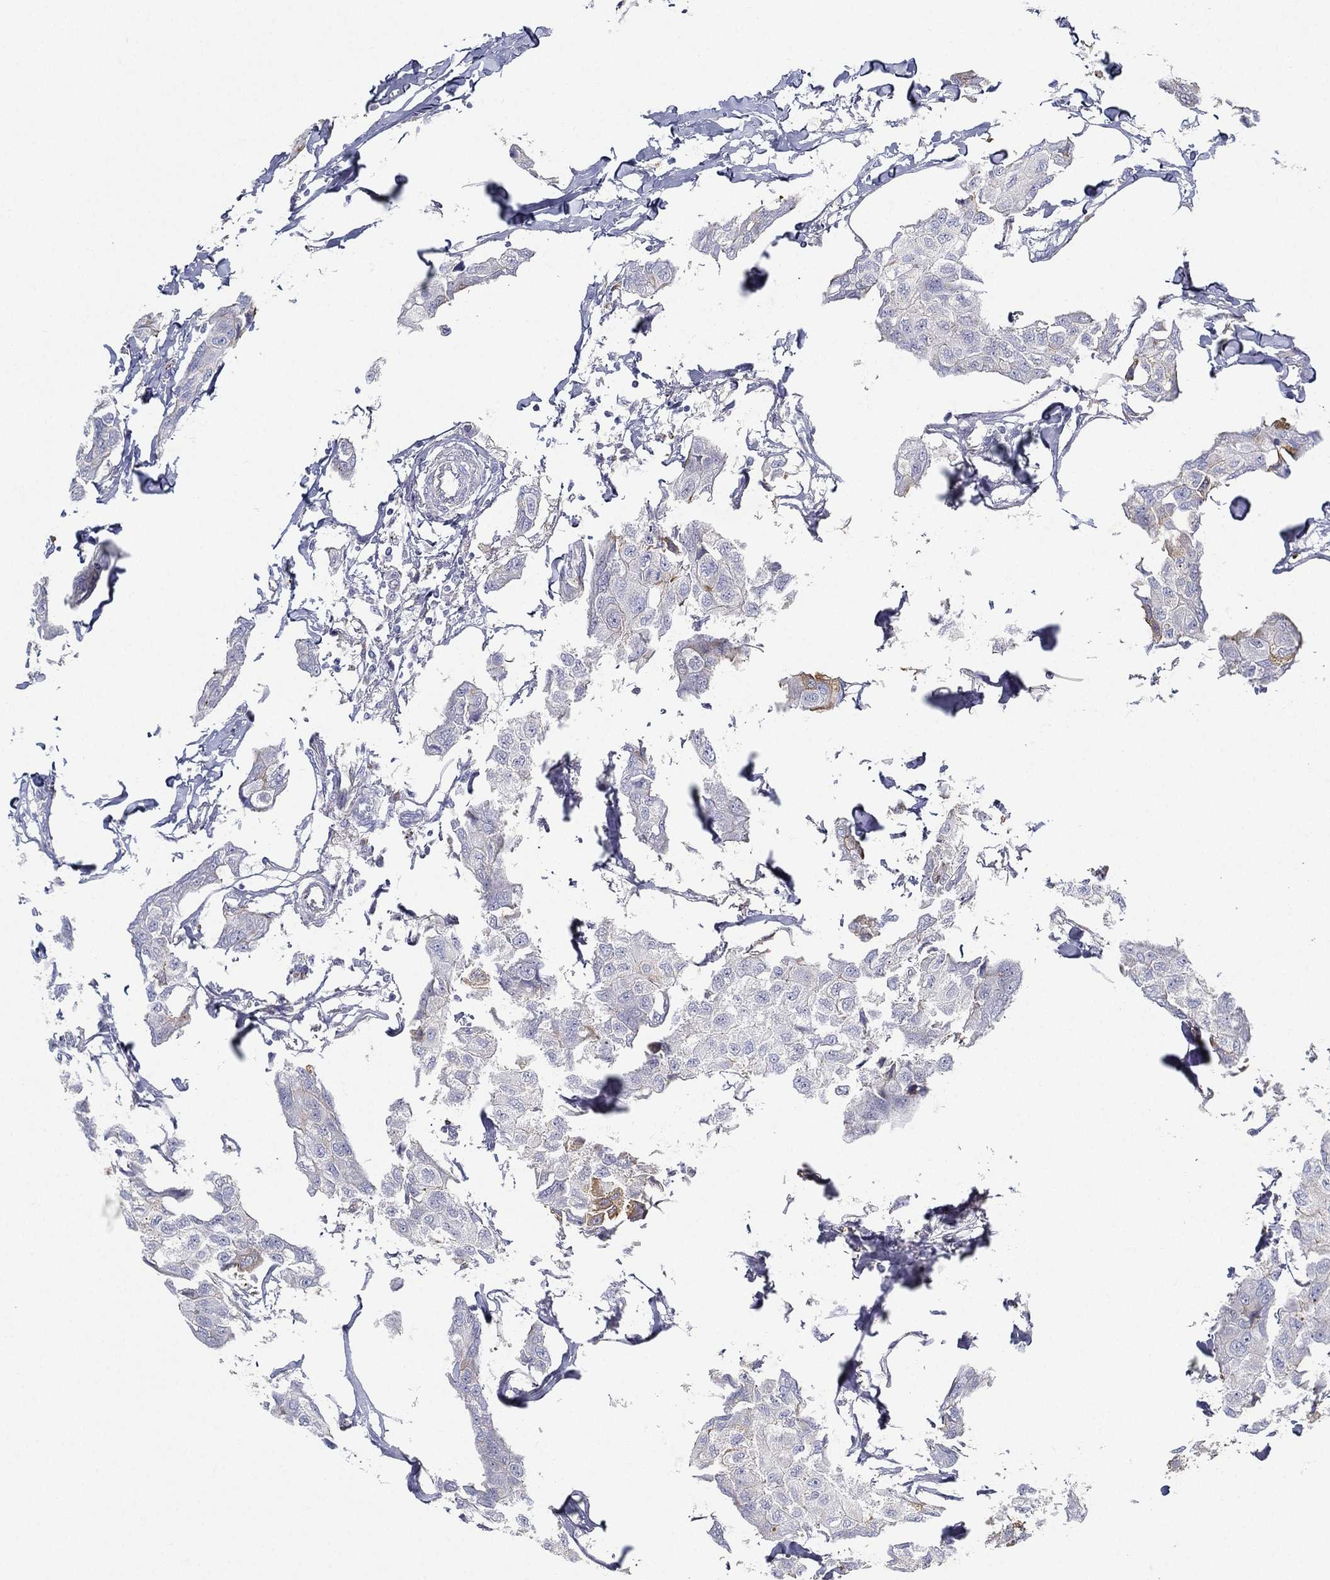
{"staining": {"intensity": "moderate", "quantity": "<25%", "location": "cytoplasmic/membranous"}, "tissue": "breast cancer", "cell_type": "Tumor cells", "image_type": "cancer", "snomed": [{"axis": "morphology", "description": "Duct carcinoma"}, {"axis": "topography", "description": "Breast"}], "caption": "Human breast cancer (infiltrating ductal carcinoma) stained with a brown dye shows moderate cytoplasmic/membranous positive expression in about <25% of tumor cells.", "gene": "IFNB1", "patient": {"sex": "female", "age": 80}}